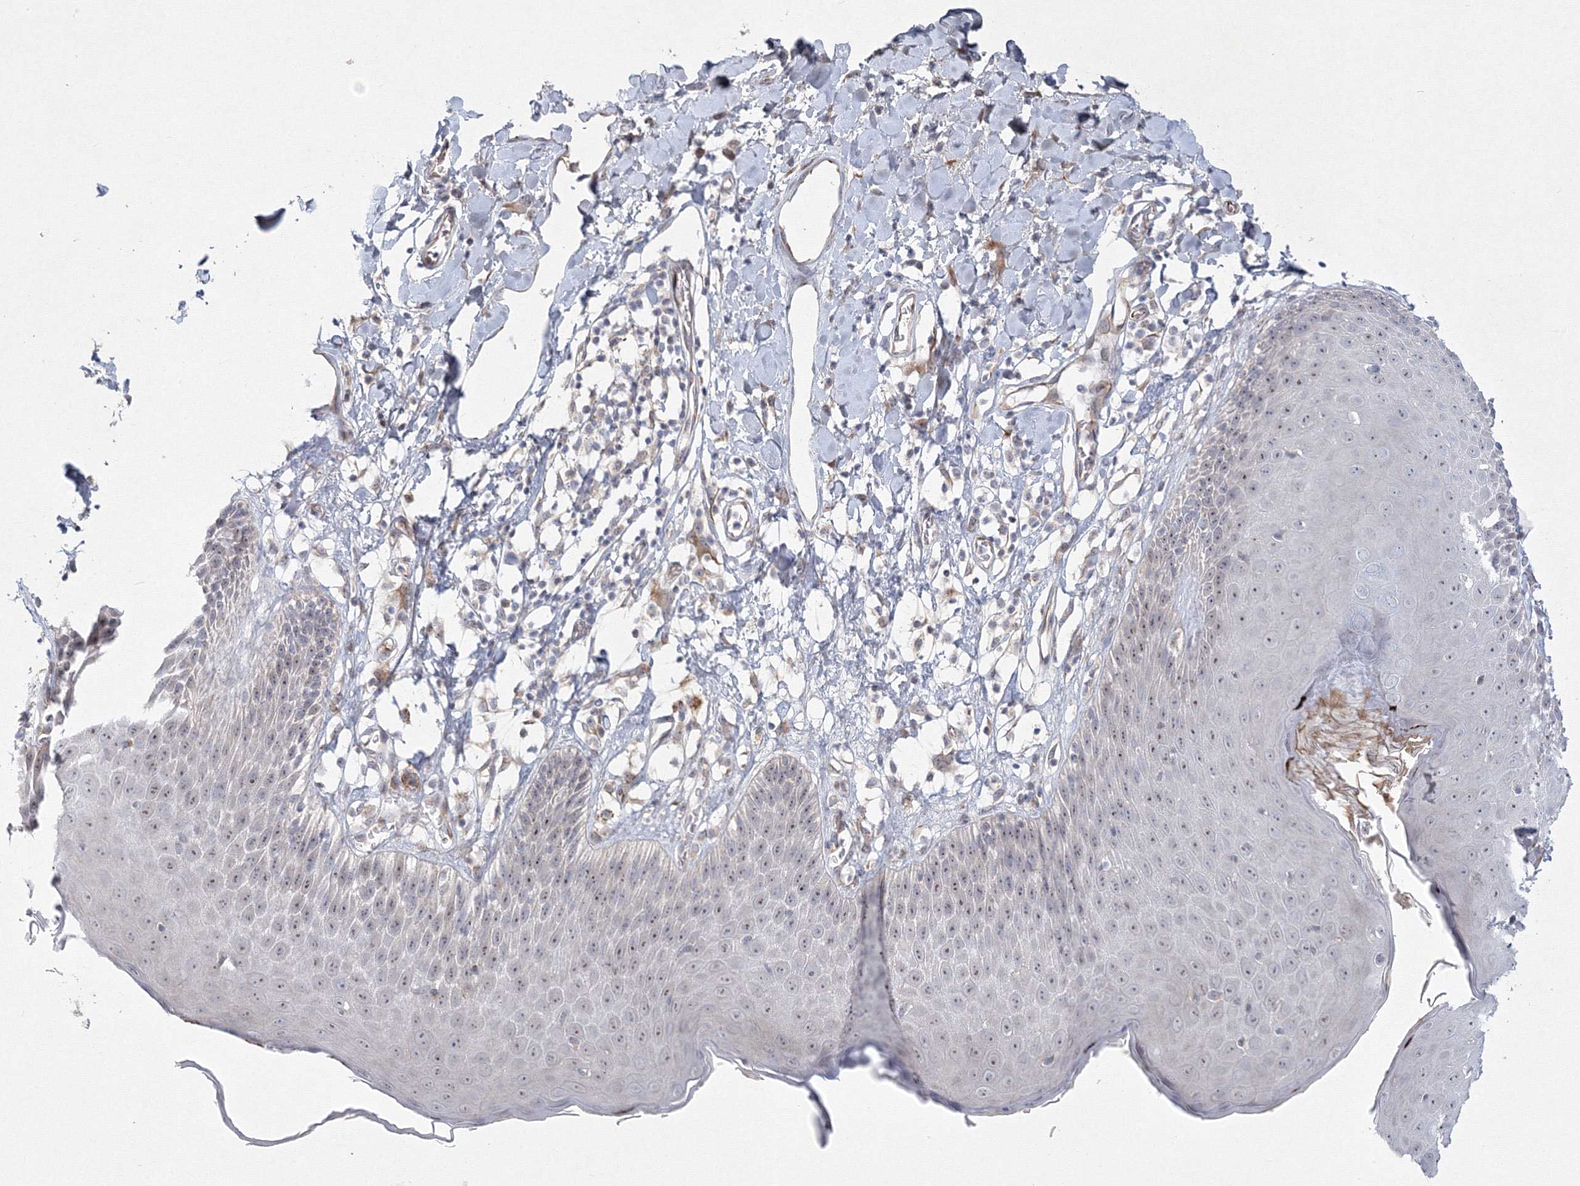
{"staining": {"intensity": "weak", "quantity": "25%-75%", "location": "cytoplasmic/membranous,nuclear"}, "tissue": "skin", "cell_type": "Epidermal cells", "image_type": "normal", "snomed": [{"axis": "morphology", "description": "Normal tissue, NOS"}, {"axis": "topography", "description": "Vulva"}], "caption": "A high-resolution photomicrograph shows immunohistochemistry staining of unremarkable skin, which displays weak cytoplasmic/membranous,nuclear expression in approximately 25%-75% of epidermal cells.", "gene": "WDR49", "patient": {"sex": "female", "age": 68}}